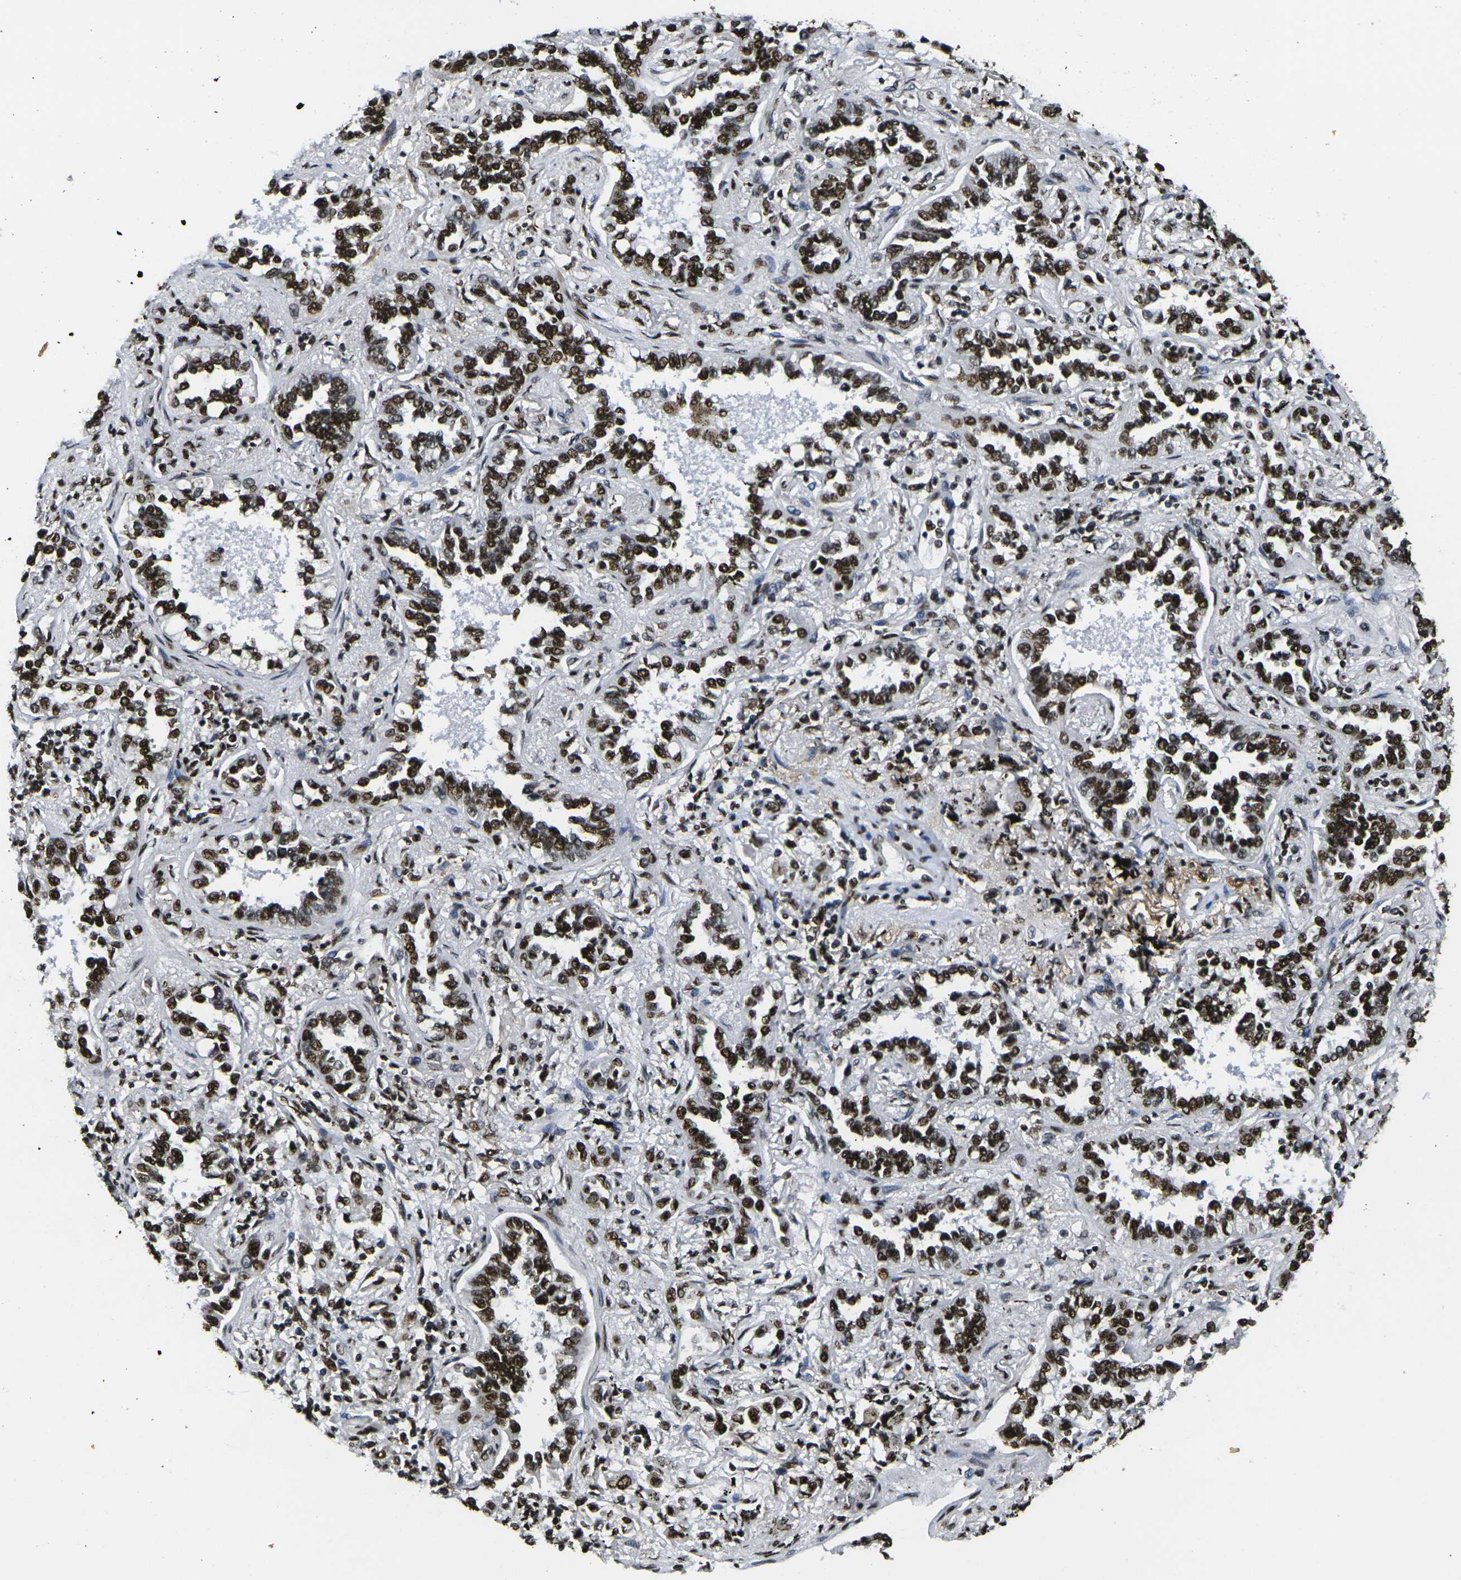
{"staining": {"intensity": "strong", "quantity": ">75%", "location": "nuclear"}, "tissue": "lung cancer", "cell_type": "Tumor cells", "image_type": "cancer", "snomed": [{"axis": "morphology", "description": "Normal tissue, NOS"}, {"axis": "morphology", "description": "Adenocarcinoma, NOS"}, {"axis": "topography", "description": "Lung"}], "caption": "This photomicrograph exhibits immunohistochemistry (IHC) staining of human lung cancer, with high strong nuclear staining in approximately >75% of tumor cells.", "gene": "SMARCC1", "patient": {"sex": "male", "age": 59}}